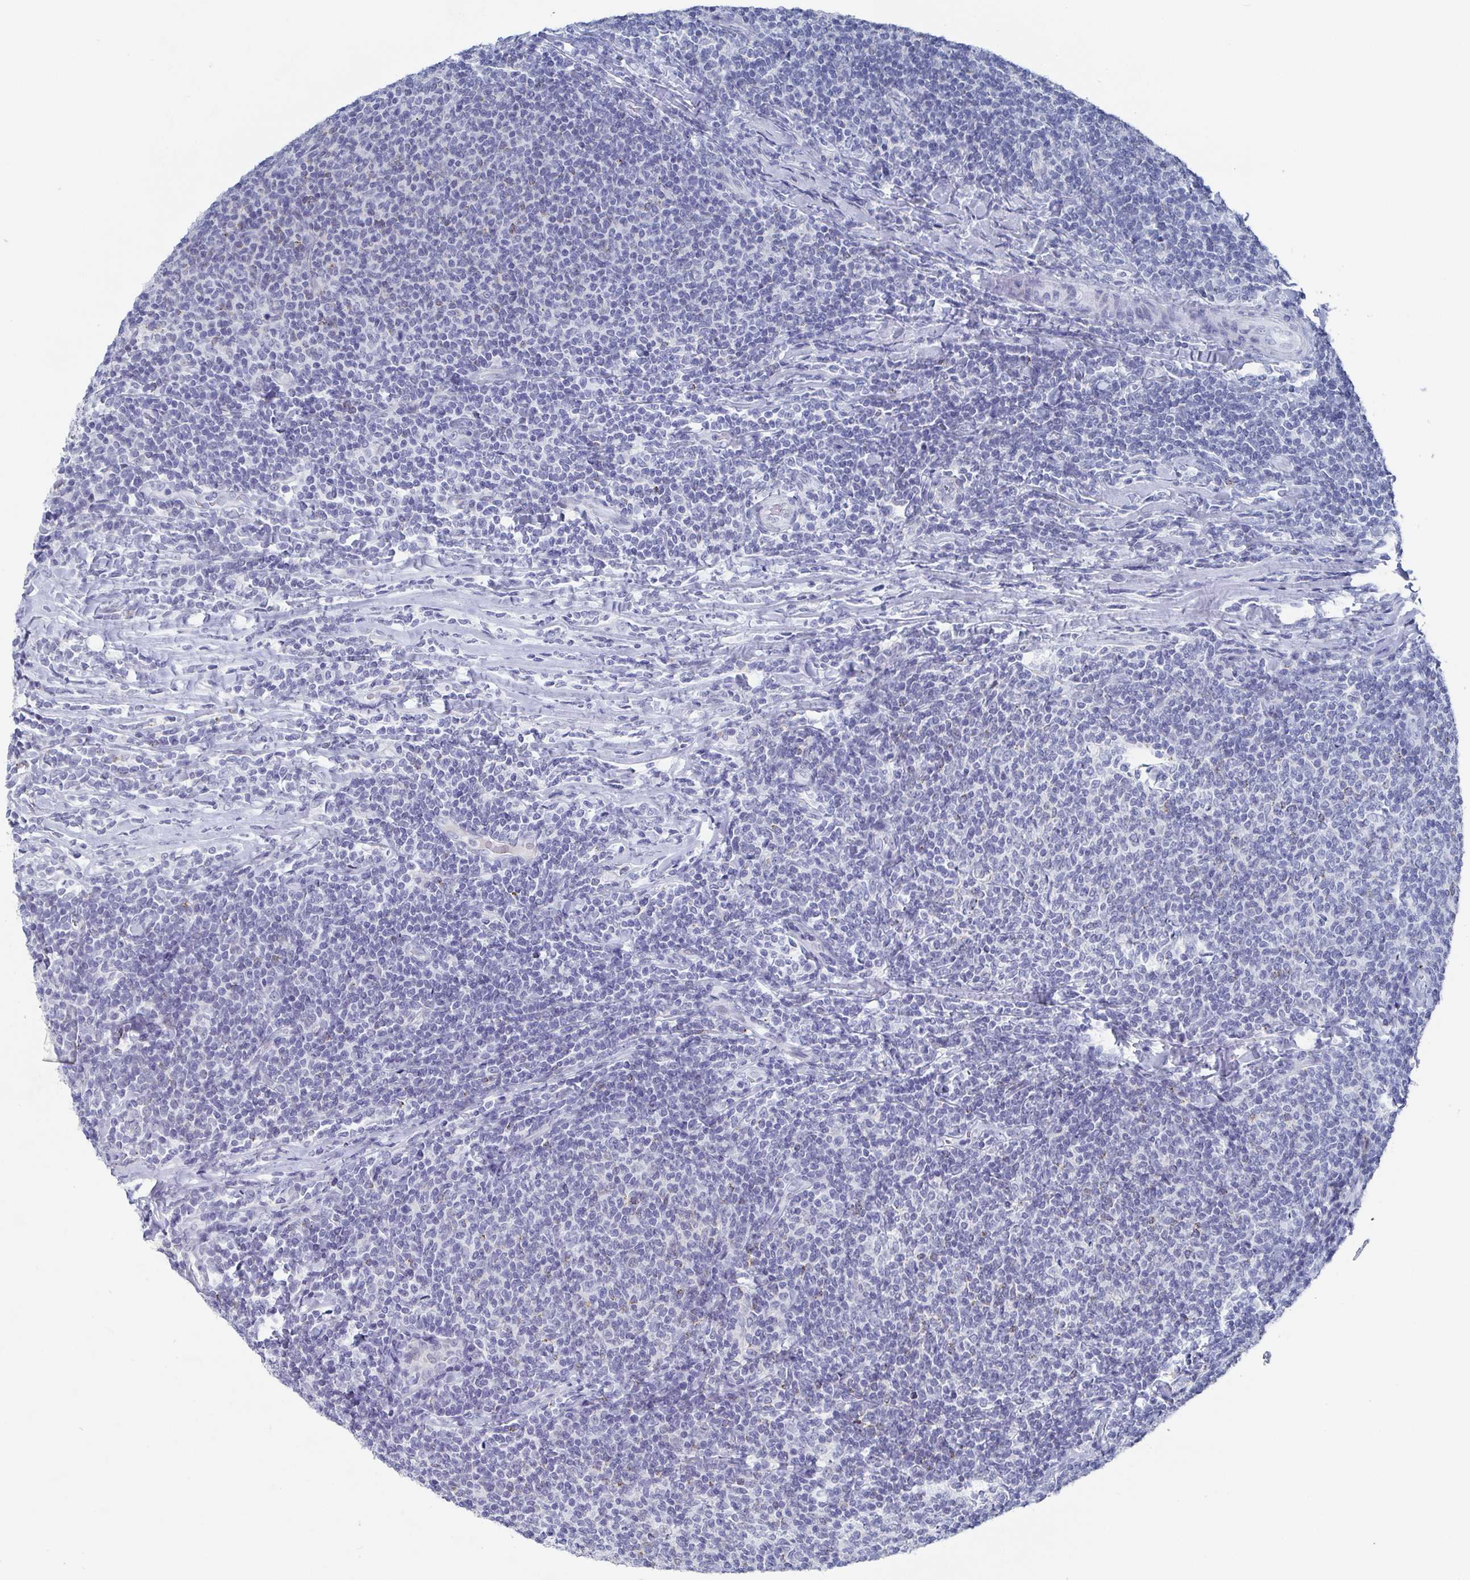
{"staining": {"intensity": "negative", "quantity": "none", "location": "none"}, "tissue": "lymphoma", "cell_type": "Tumor cells", "image_type": "cancer", "snomed": [{"axis": "morphology", "description": "Malignant lymphoma, non-Hodgkin's type, Low grade"}, {"axis": "topography", "description": "Lymph node"}], "caption": "Micrograph shows no protein positivity in tumor cells of low-grade malignant lymphoma, non-Hodgkin's type tissue. (DAB immunohistochemistry, high magnification).", "gene": "CAMKV", "patient": {"sex": "male", "age": 52}}